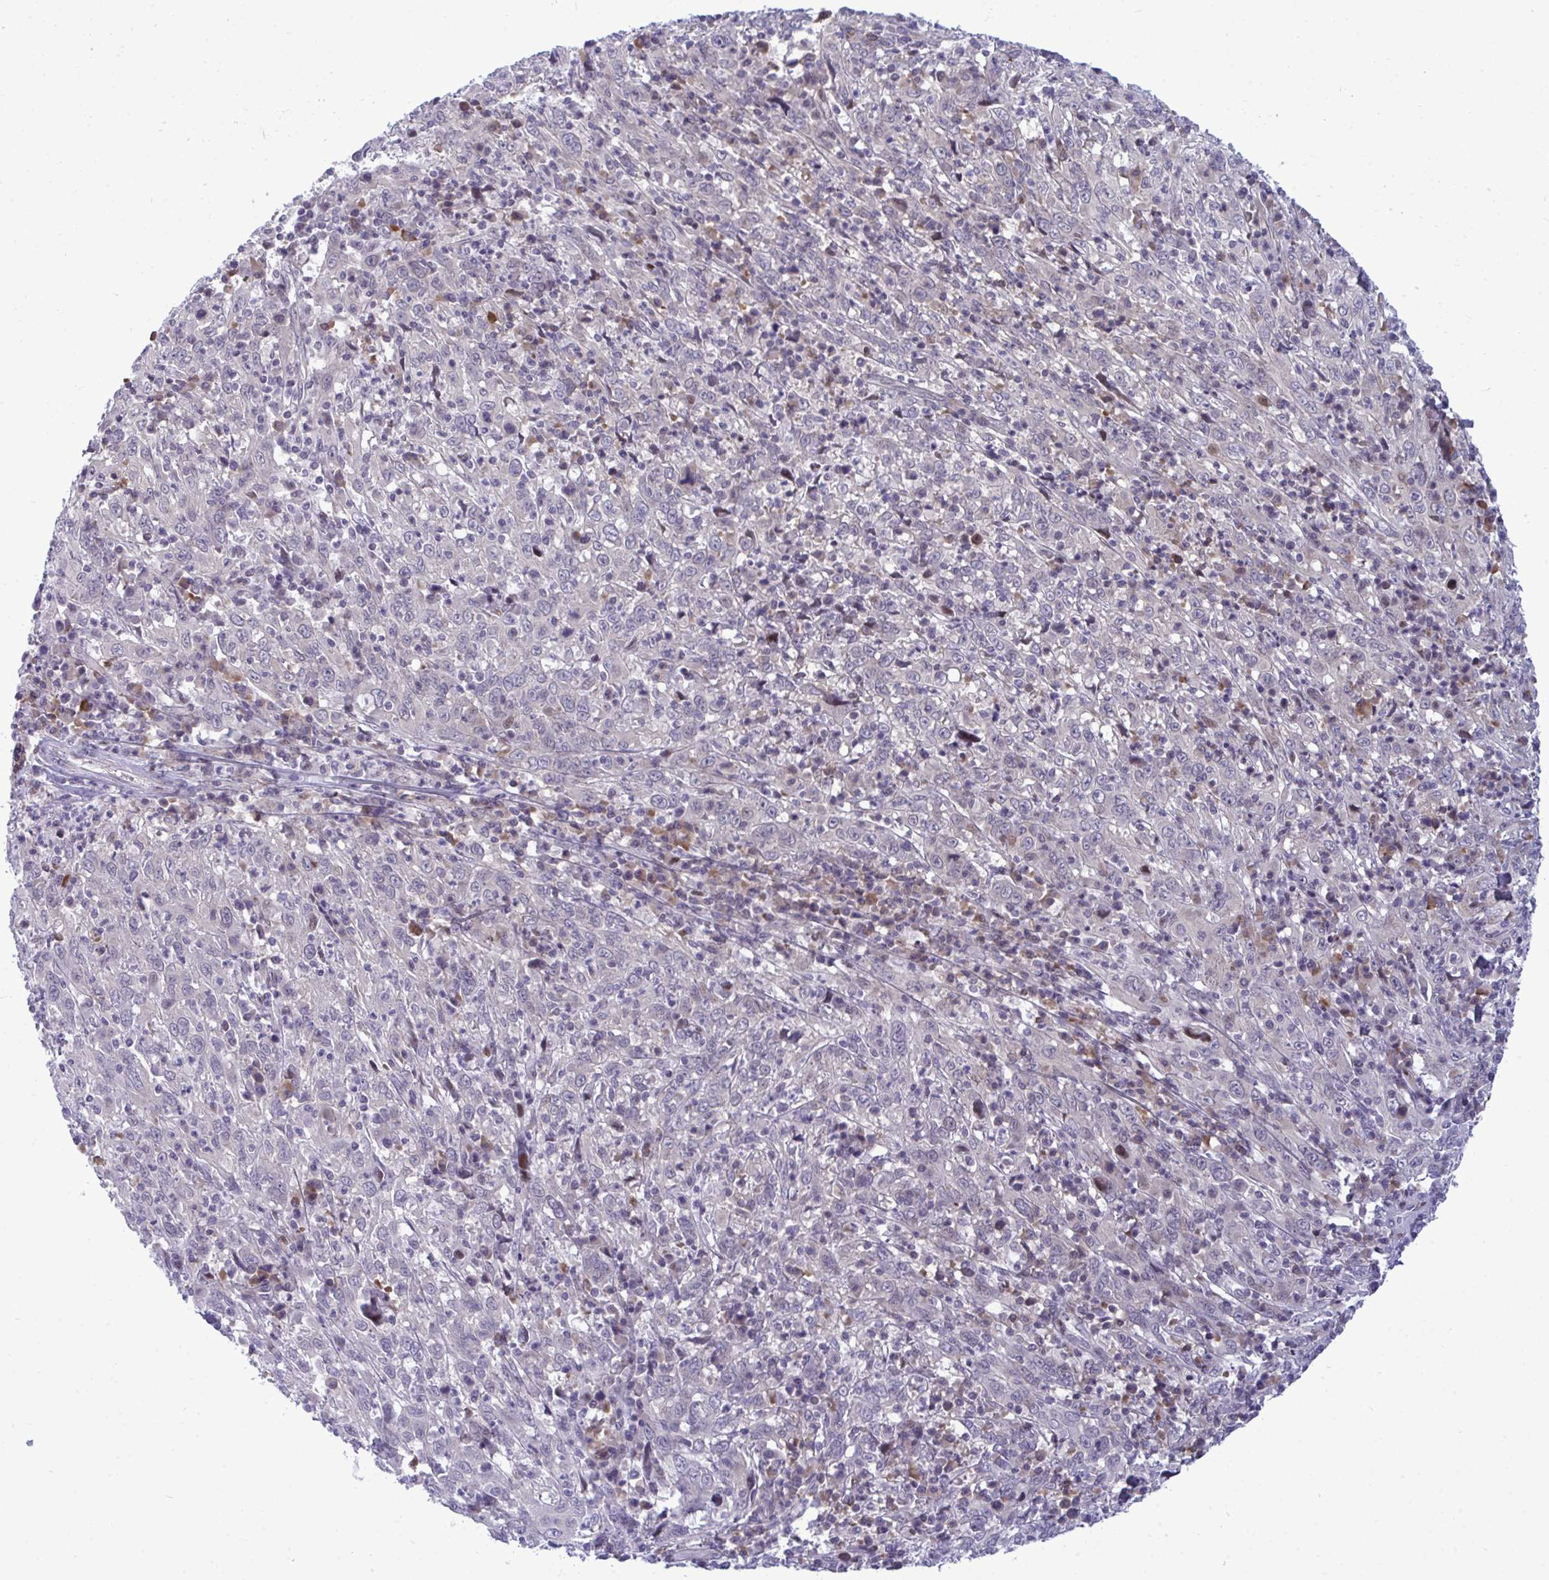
{"staining": {"intensity": "negative", "quantity": "none", "location": "none"}, "tissue": "cervical cancer", "cell_type": "Tumor cells", "image_type": "cancer", "snomed": [{"axis": "morphology", "description": "Squamous cell carcinoma, NOS"}, {"axis": "topography", "description": "Cervix"}], "caption": "Immunohistochemical staining of human cervical squamous cell carcinoma demonstrates no significant positivity in tumor cells.", "gene": "TAB1", "patient": {"sex": "female", "age": 46}}